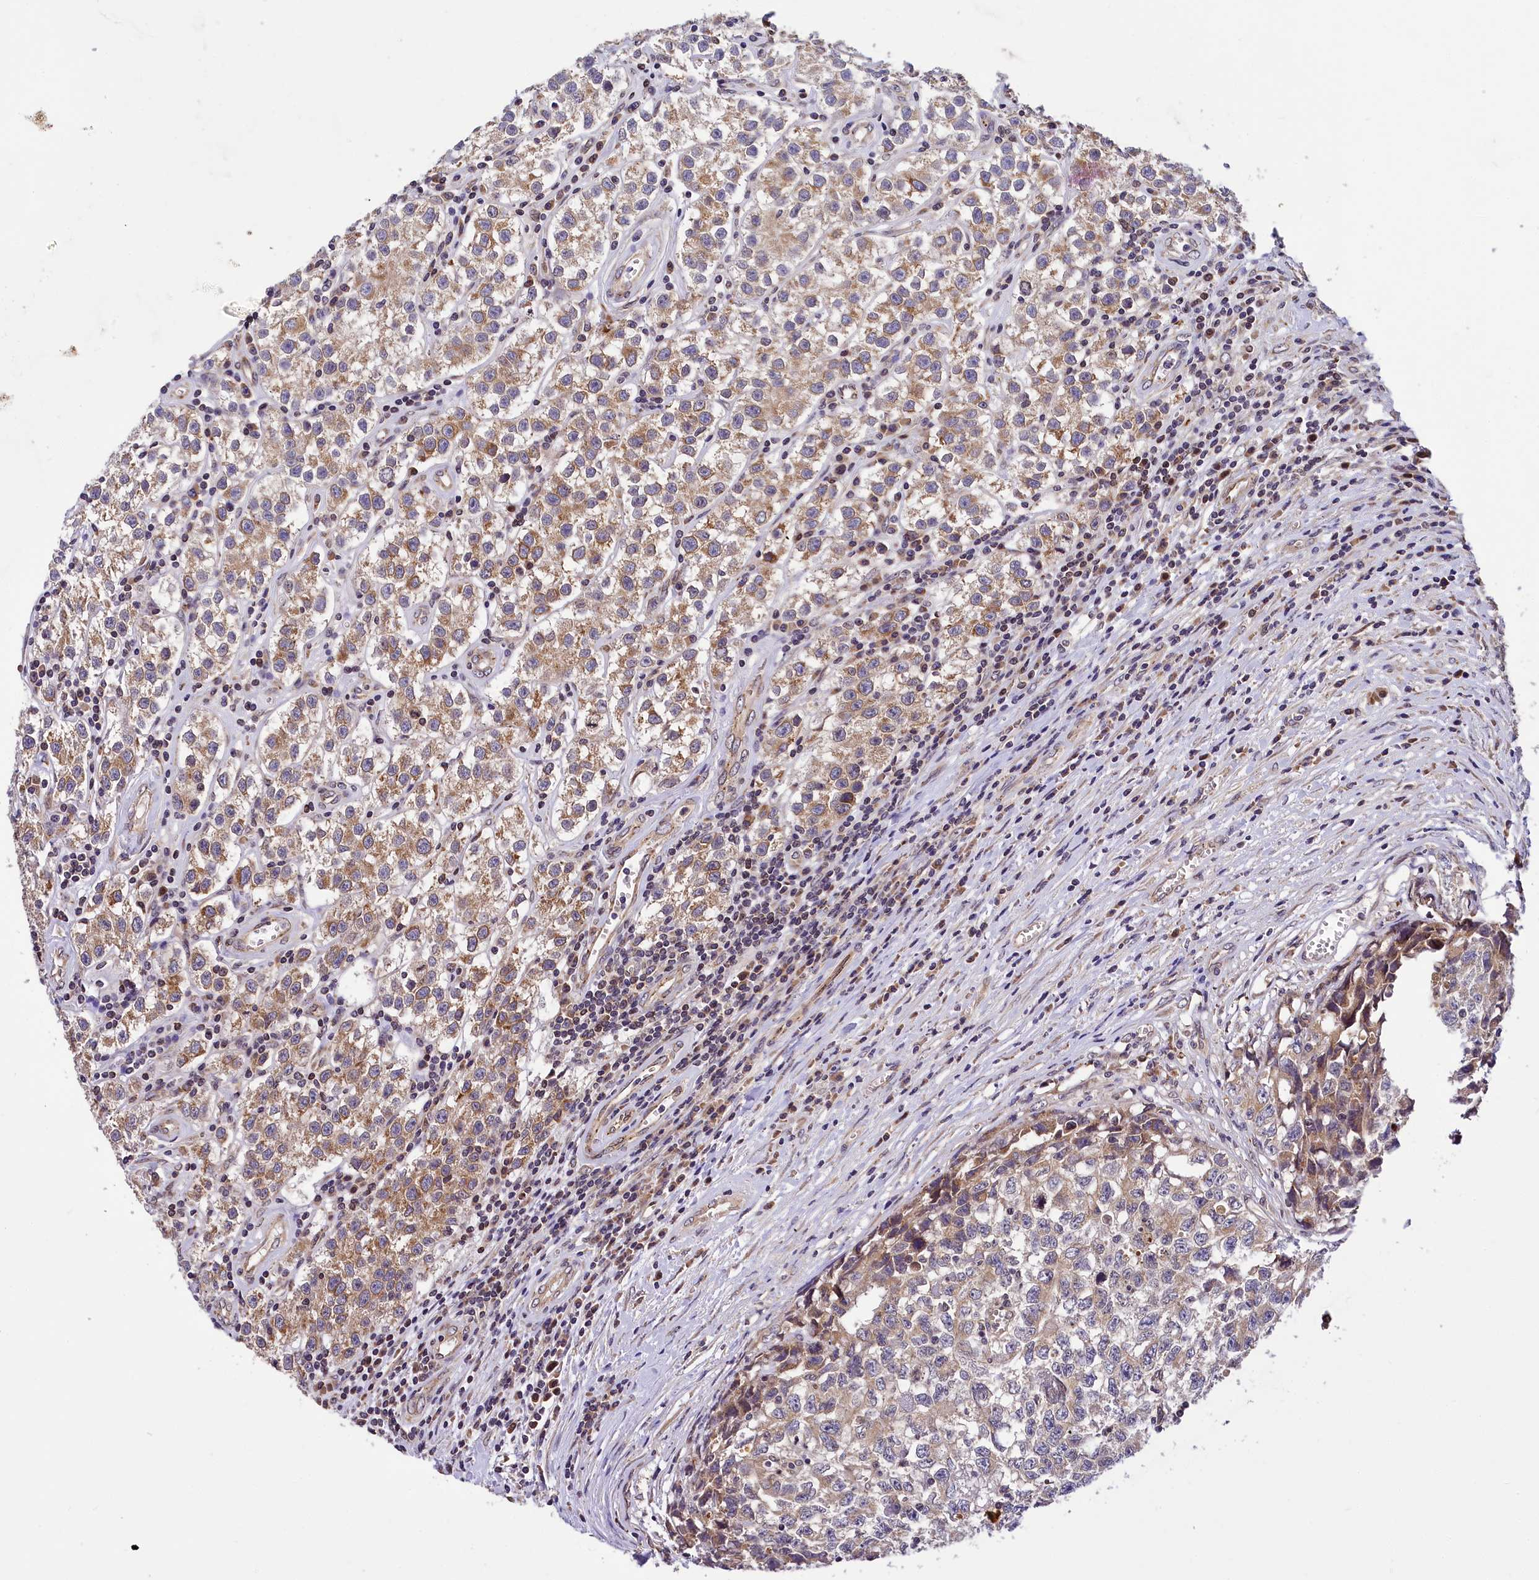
{"staining": {"intensity": "moderate", "quantity": ">75%", "location": "cytoplasmic/membranous"}, "tissue": "testis cancer", "cell_type": "Tumor cells", "image_type": "cancer", "snomed": [{"axis": "morphology", "description": "Seminoma, NOS"}, {"axis": "morphology", "description": "Carcinoma, Embryonal, NOS"}, {"axis": "topography", "description": "Testis"}], "caption": "Protein expression analysis of embryonal carcinoma (testis) reveals moderate cytoplasmic/membranous staining in approximately >75% of tumor cells.", "gene": "SUPV3L1", "patient": {"sex": "male", "age": 43}}